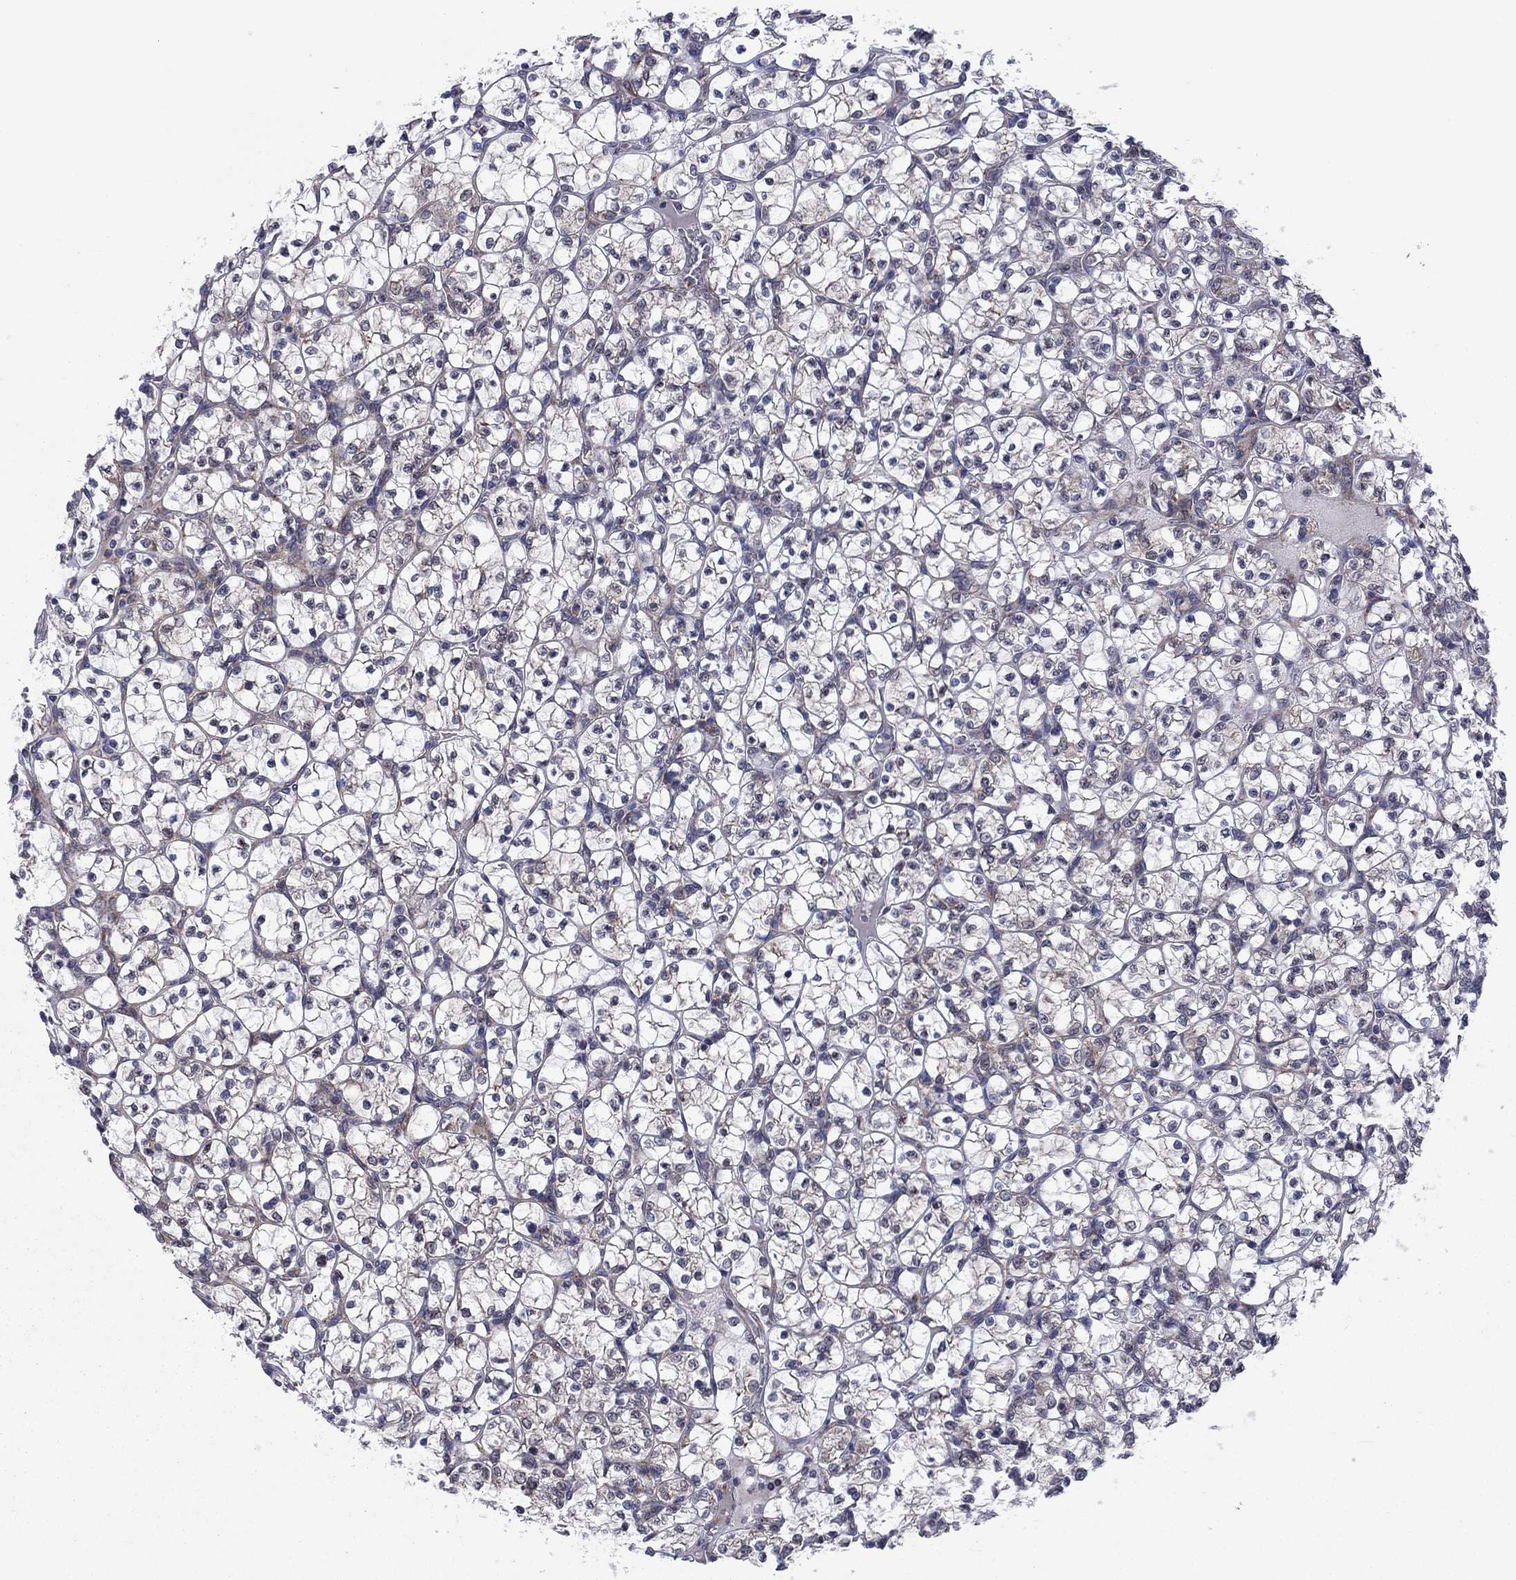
{"staining": {"intensity": "moderate", "quantity": "<25%", "location": "cytoplasmic/membranous"}, "tissue": "renal cancer", "cell_type": "Tumor cells", "image_type": "cancer", "snomed": [{"axis": "morphology", "description": "Adenocarcinoma, NOS"}, {"axis": "topography", "description": "Kidney"}], "caption": "Immunohistochemistry (IHC) of human renal cancer shows low levels of moderate cytoplasmic/membranous expression in about <25% of tumor cells.", "gene": "GPR155", "patient": {"sex": "female", "age": 89}}